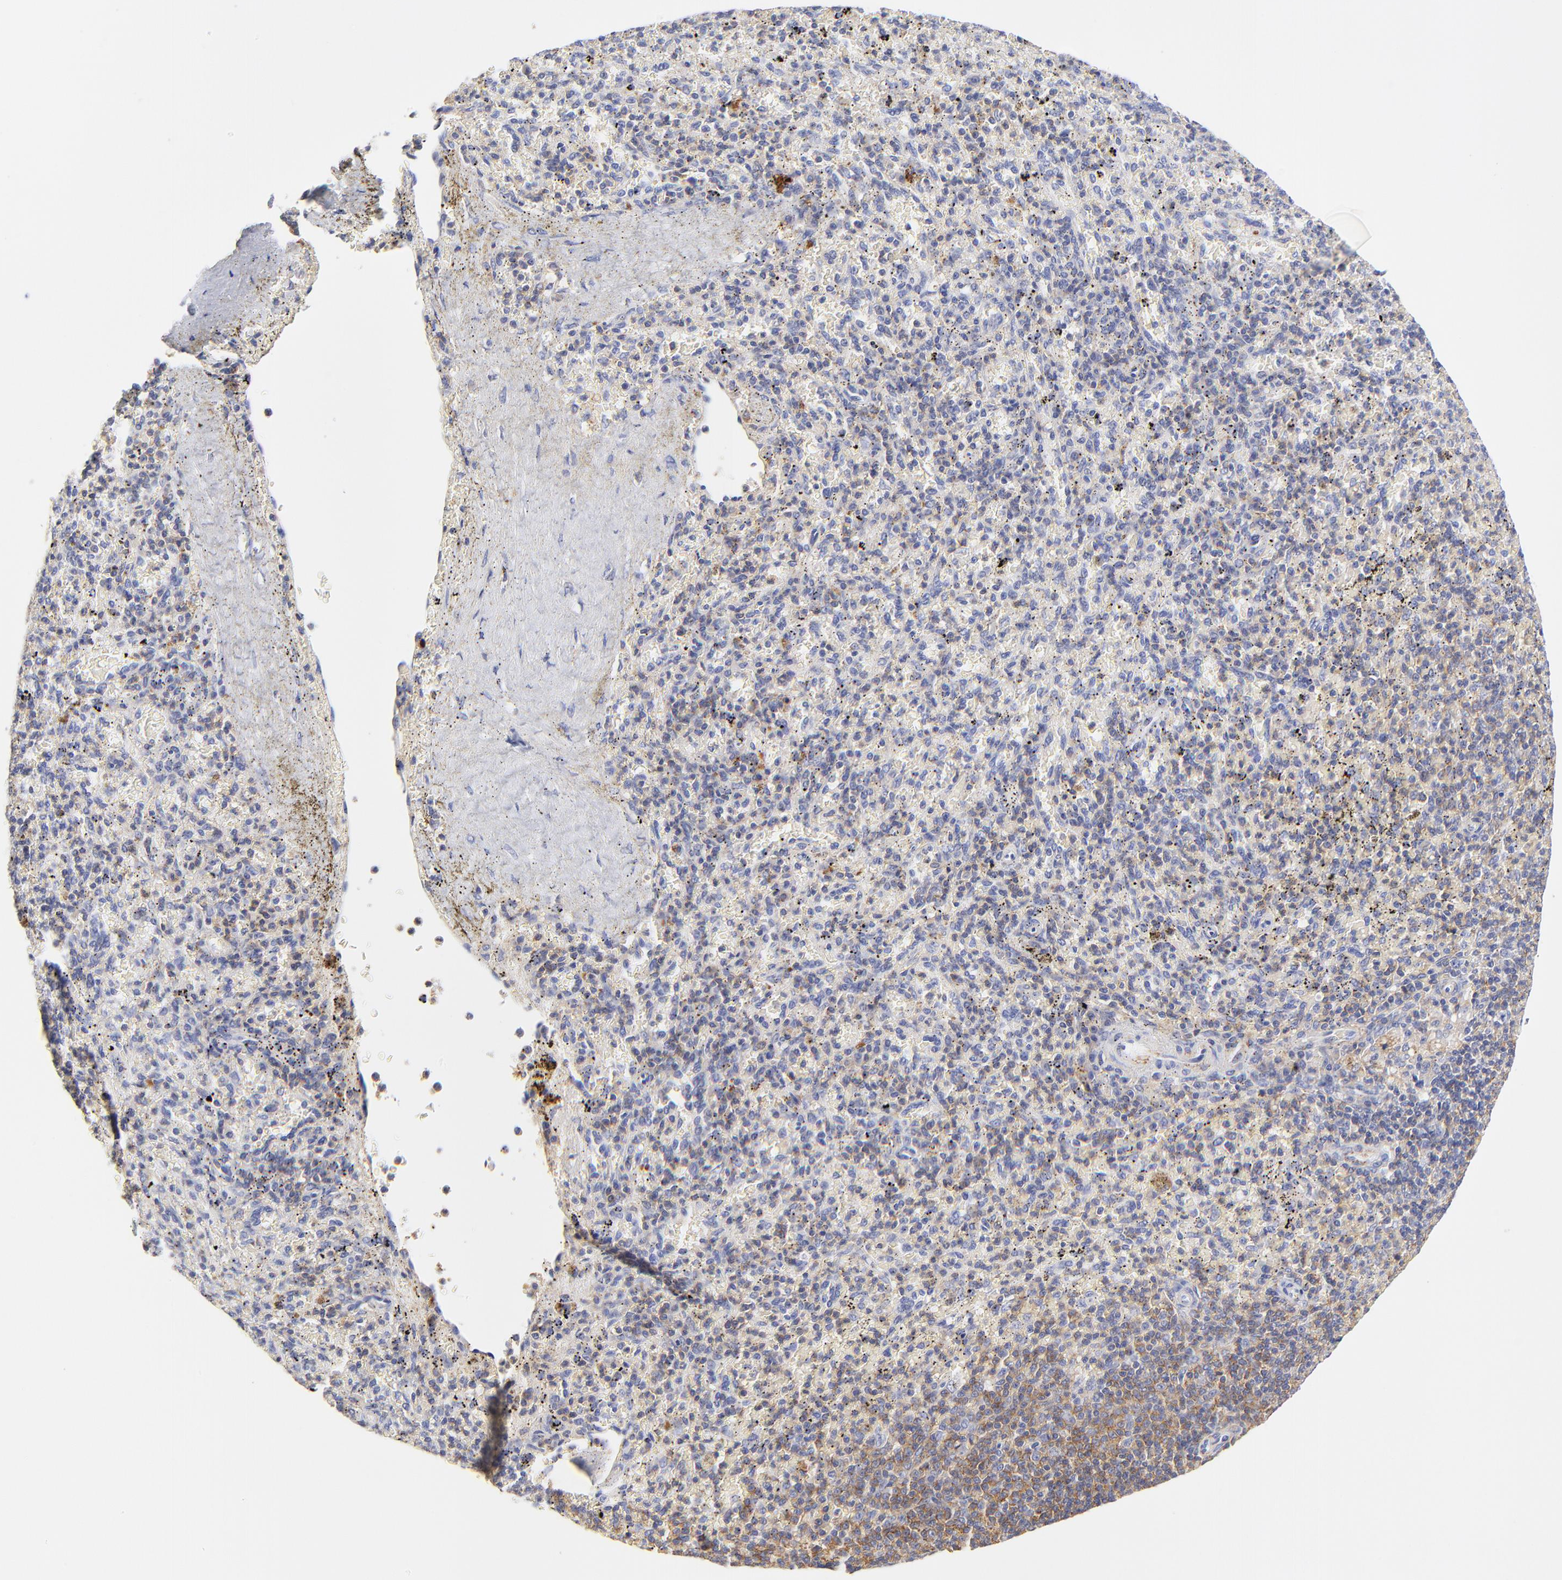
{"staining": {"intensity": "negative", "quantity": "none", "location": "none"}, "tissue": "spleen", "cell_type": "Cells in red pulp", "image_type": "normal", "snomed": [{"axis": "morphology", "description": "Normal tissue, NOS"}, {"axis": "topography", "description": "Spleen"}], "caption": "Immunohistochemistry (IHC) image of normal human spleen stained for a protein (brown), which exhibits no staining in cells in red pulp. (DAB (3,3'-diaminobenzidine) immunohistochemistry, high magnification).", "gene": "MDGA2", "patient": {"sex": "female", "age": 43}}